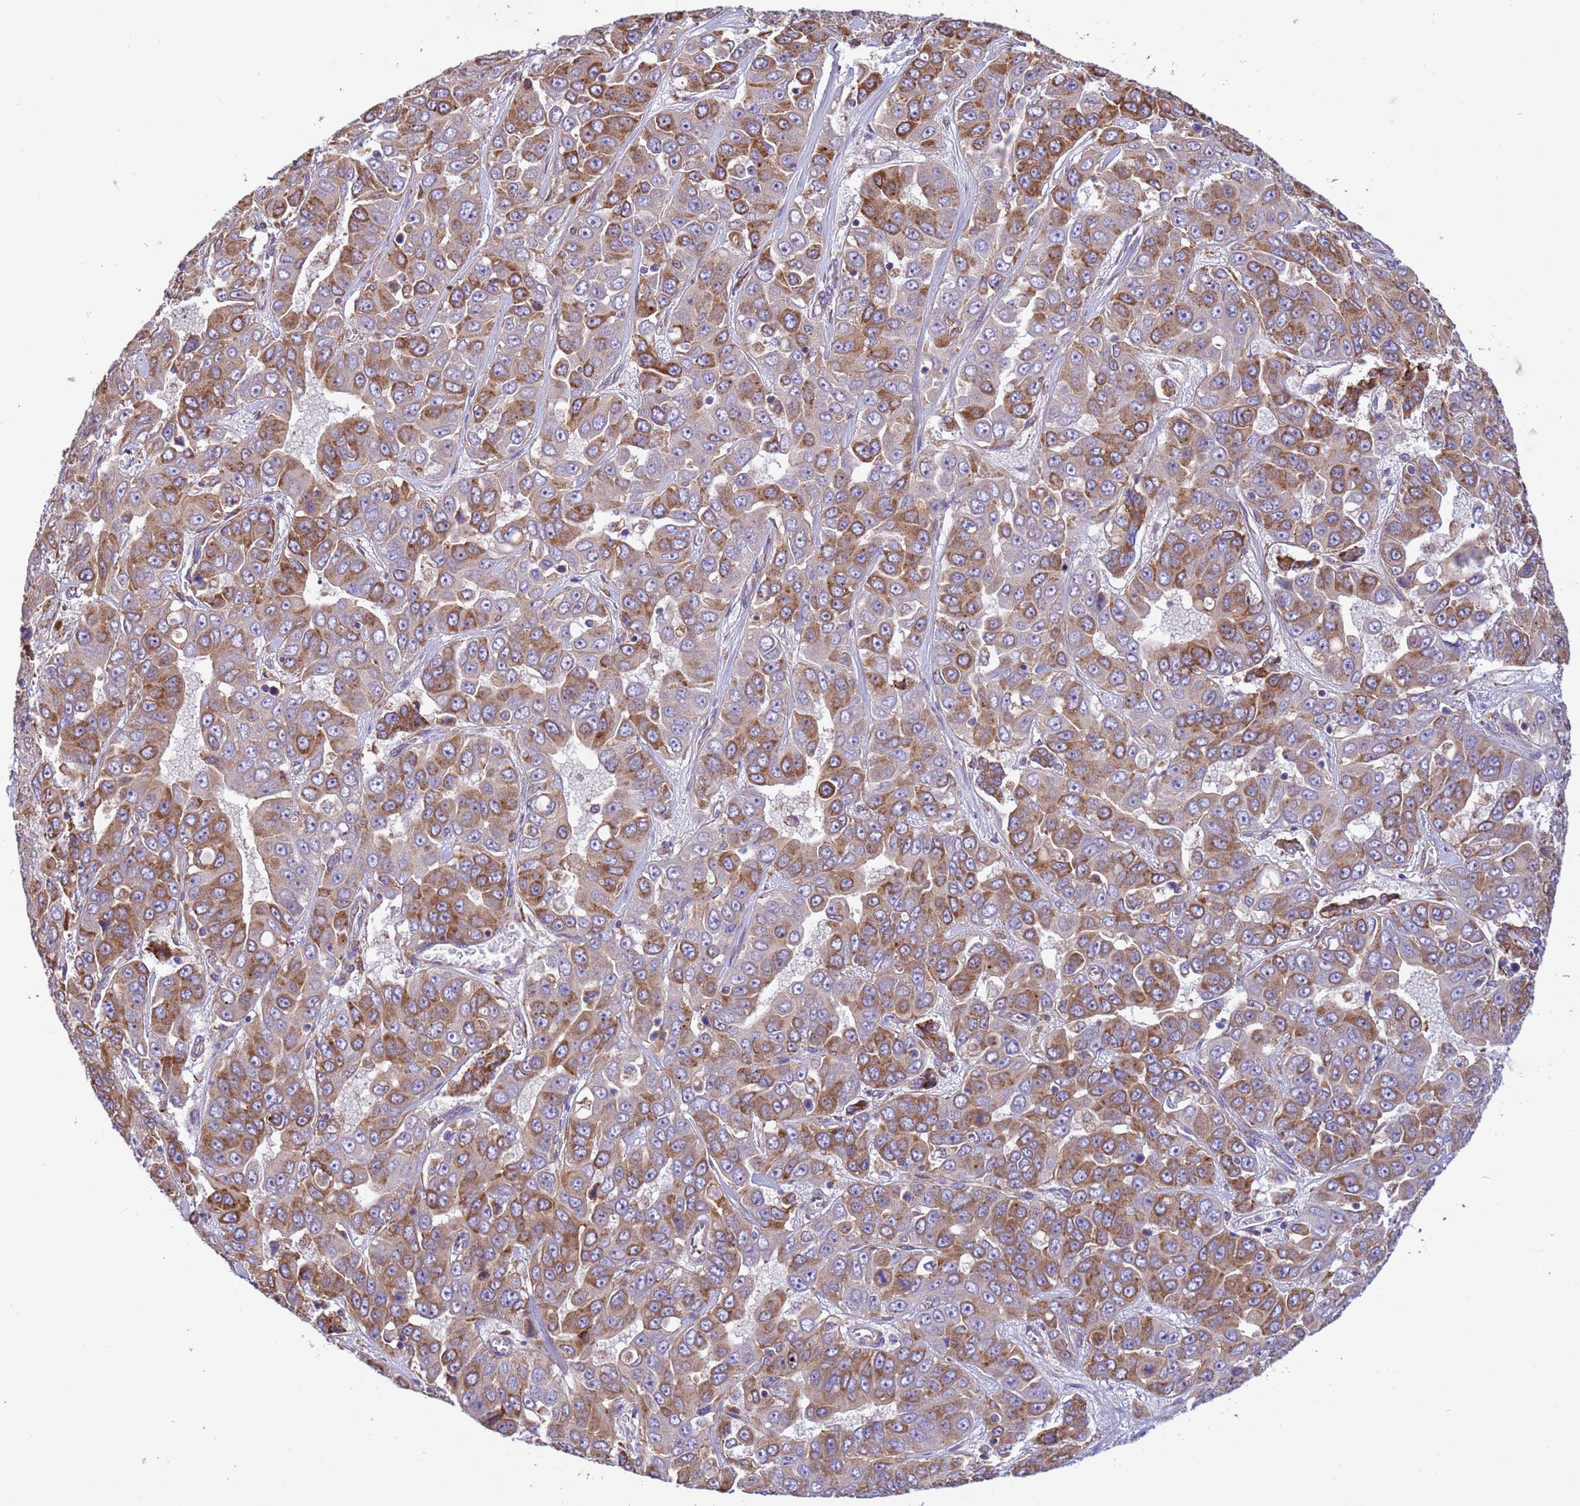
{"staining": {"intensity": "moderate", "quantity": ">75%", "location": "cytoplasmic/membranous"}, "tissue": "liver cancer", "cell_type": "Tumor cells", "image_type": "cancer", "snomed": [{"axis": "morphology", "description": "Cholangiocarcinoma"}, {"axis": "topography", "description": "Liver"}], "caption": "Immunohistochemistry (IHC) photomicrograph of neoplastic tissue: human liver cancer stained using immunohistochemistry shows medium levels of moderate protein expression localized specifically in the cytoplasmic/membranous of tumor cells, appearing as a cytoplasmic/membranous brown color.", "gene": "THAP5", "patient": {"sex": "female", "age": 52}}